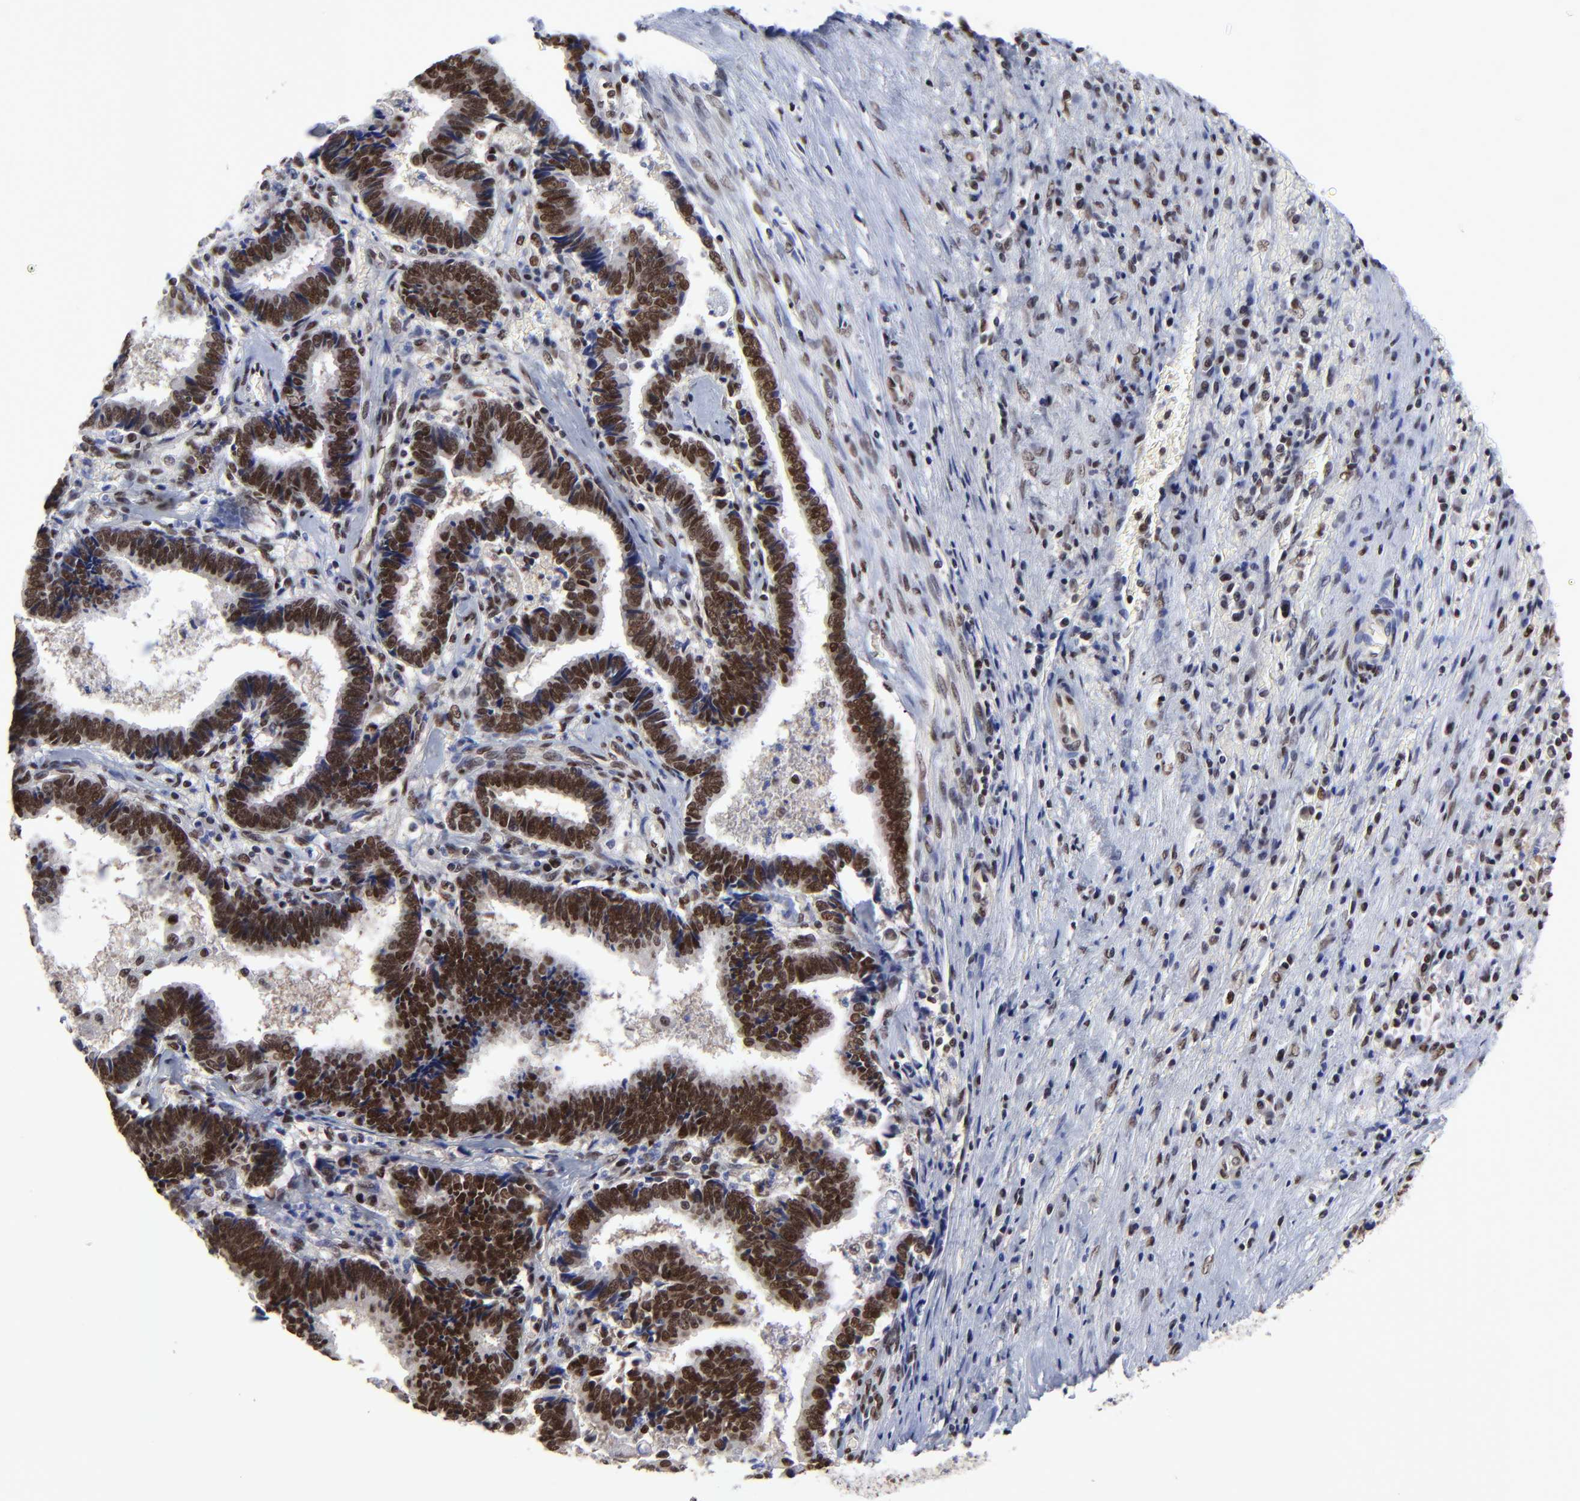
{"staining": {"intensity": "strong", "quantity": ">75%", "location": "nuclear"}, "tissue": "liver cancer", "cell_type": "Tumor cells", "image_type": "cancer", "snomed": [{"axis": "morphology", "description": "Cholangiocarcinoma"}, {"axis": "topography", "description": "Liver"}], "caption": "Cholangiocarcinoma (liver) stained with IHC reveals strong nuclear positivity in about >75% of tumor cells.", "gene": "ZMYM3", "patient": {"sex": "male", "age": 57}}